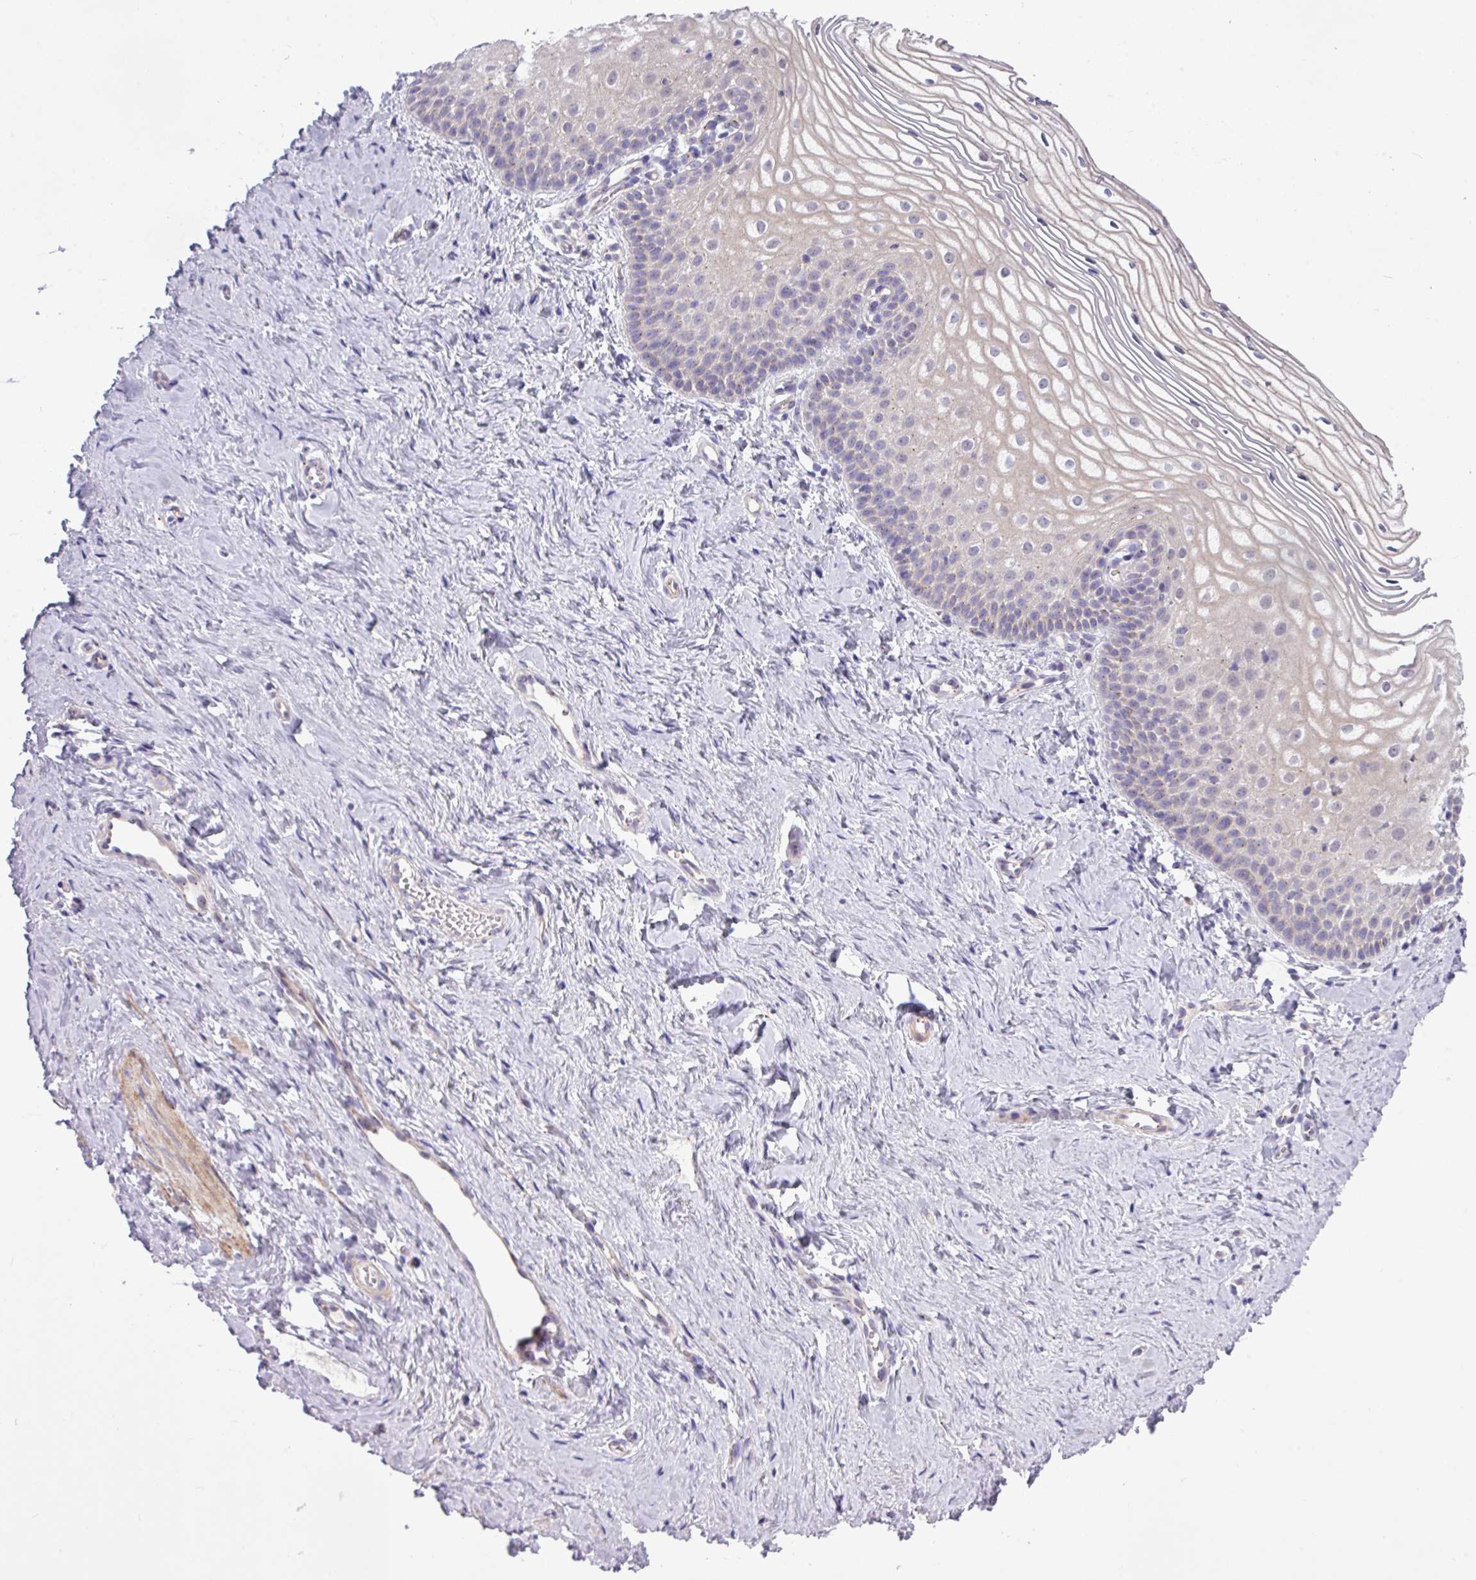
{"staining": {"intensity": "moderate", "quantity": "<25%", "location": "cytoplasmic/membranous"}, "tissue": "vagina", "cell_type": "Squamous epithelial cells", "image_type": "normal", "snomed": [{"axis": "morphology", "description": "Normal tissue, NOS"}, {"axis": "topography", "description": "Vagina"}], "caption": "IHC staining of unremarkable vagina, which reveals low levels of moderate cytoplasmic/membranous expression in about <25% of squamous epithelial cells indicating moderate cytoplasmic/membranous protein staining. The staining was performed using DAB (brown) for protein detection and nuclei were counterstained in hematoxylin (blue).", "gene": "SPINK8", "patient": {"sex": "female", "age": 56}}